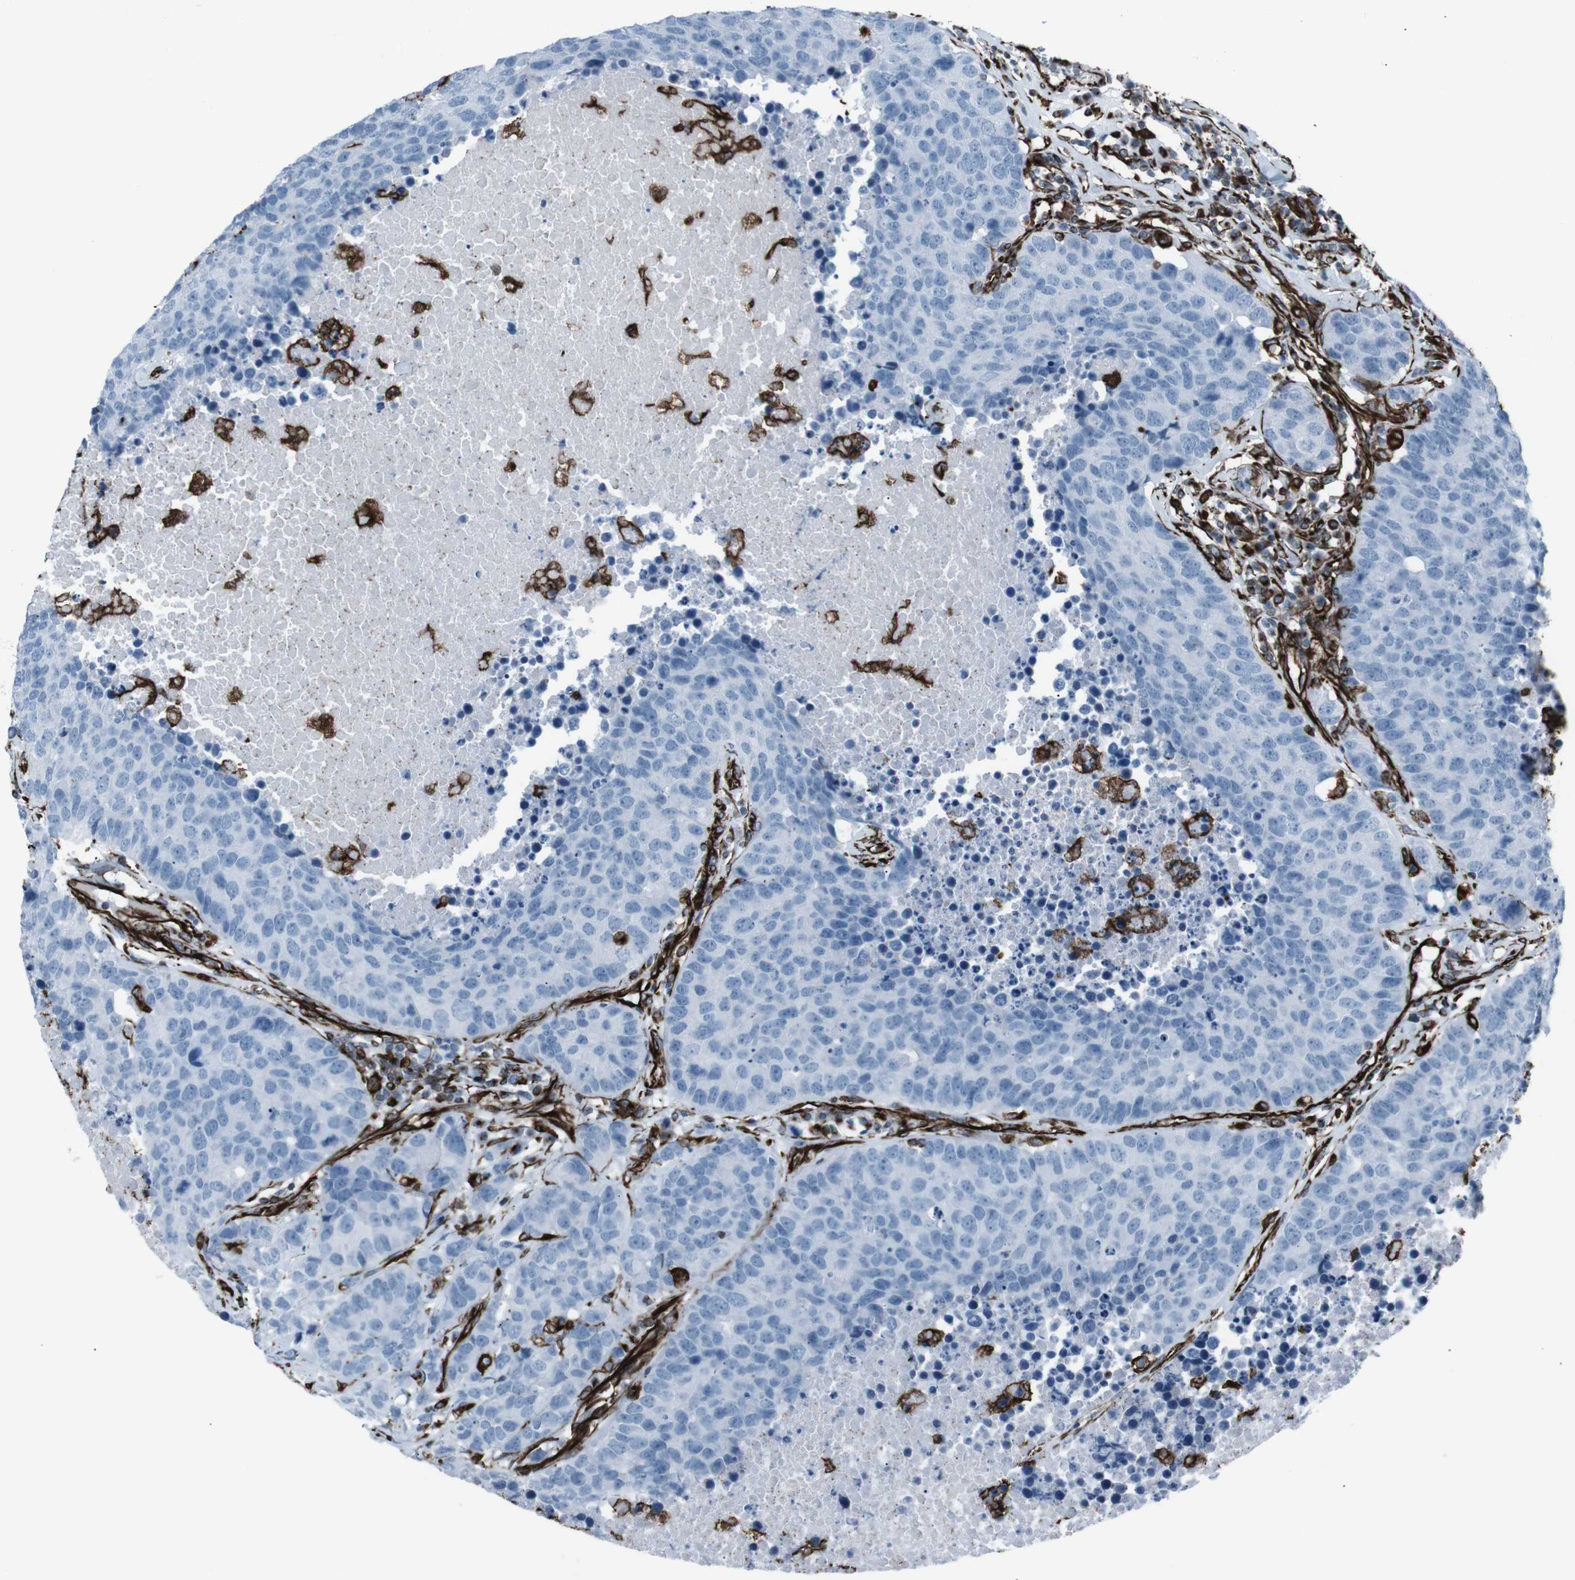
{"staining": {"intensity": "negative", "quantity": "none", "location": "none"}, "tissue": "carcinoid", "cell_type": "Tumor cells", "image_type": "cancer", "snomed": [{"axis": "morphology", "description": "Carcinoid, malignant, NOS"}, {"axis": "topography", "description": "Lung"}], "caption": "Carcinoid was stained to show a protein in brown. There is no significant positivity in tumor cells.", "gene": "ZDHHC6", "patient": {"sex": "male", "age": 60}}